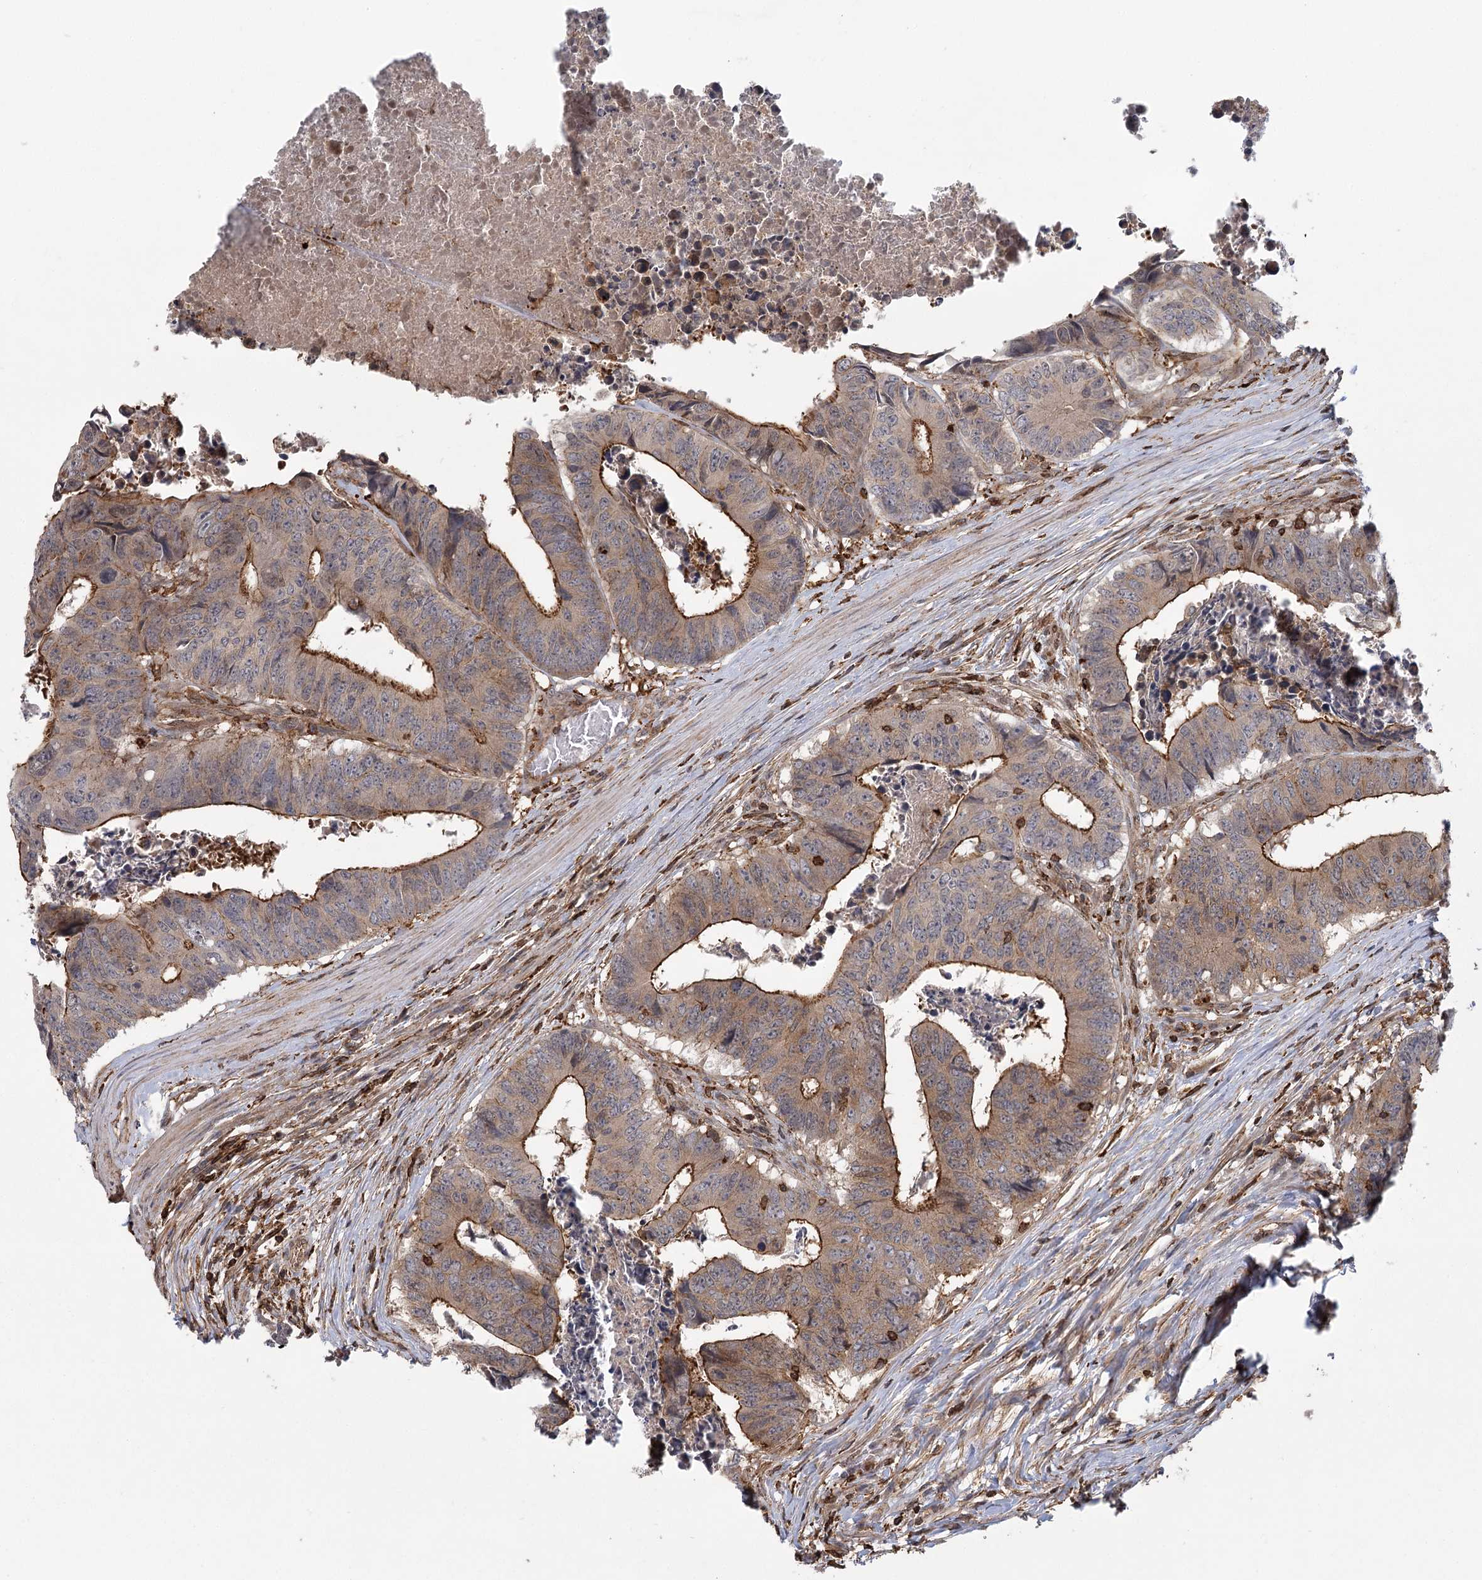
{"staining": {"intensity": "strong", "quantity": ">75%", "location": "cytoplasmic/membranous"}, "tissue": "colorectal cancer", "cell_type": "Tumor cells", "image_type": "cancer", "snomed": [{"axis": "morphology", "description": "Adenocarcinoma, NOS"}, {"axis": "topography", "description": "Rectum"}], "caption": "Immunohistochemical staining of colorectal cancer (adenocarcinoma) reveals high levels of strong cytoplasmic/membranous protein positivity in approximately >75% of tumor cells.", "gene": "MEPE", "patient": {"sex": "male", "age": 84}}